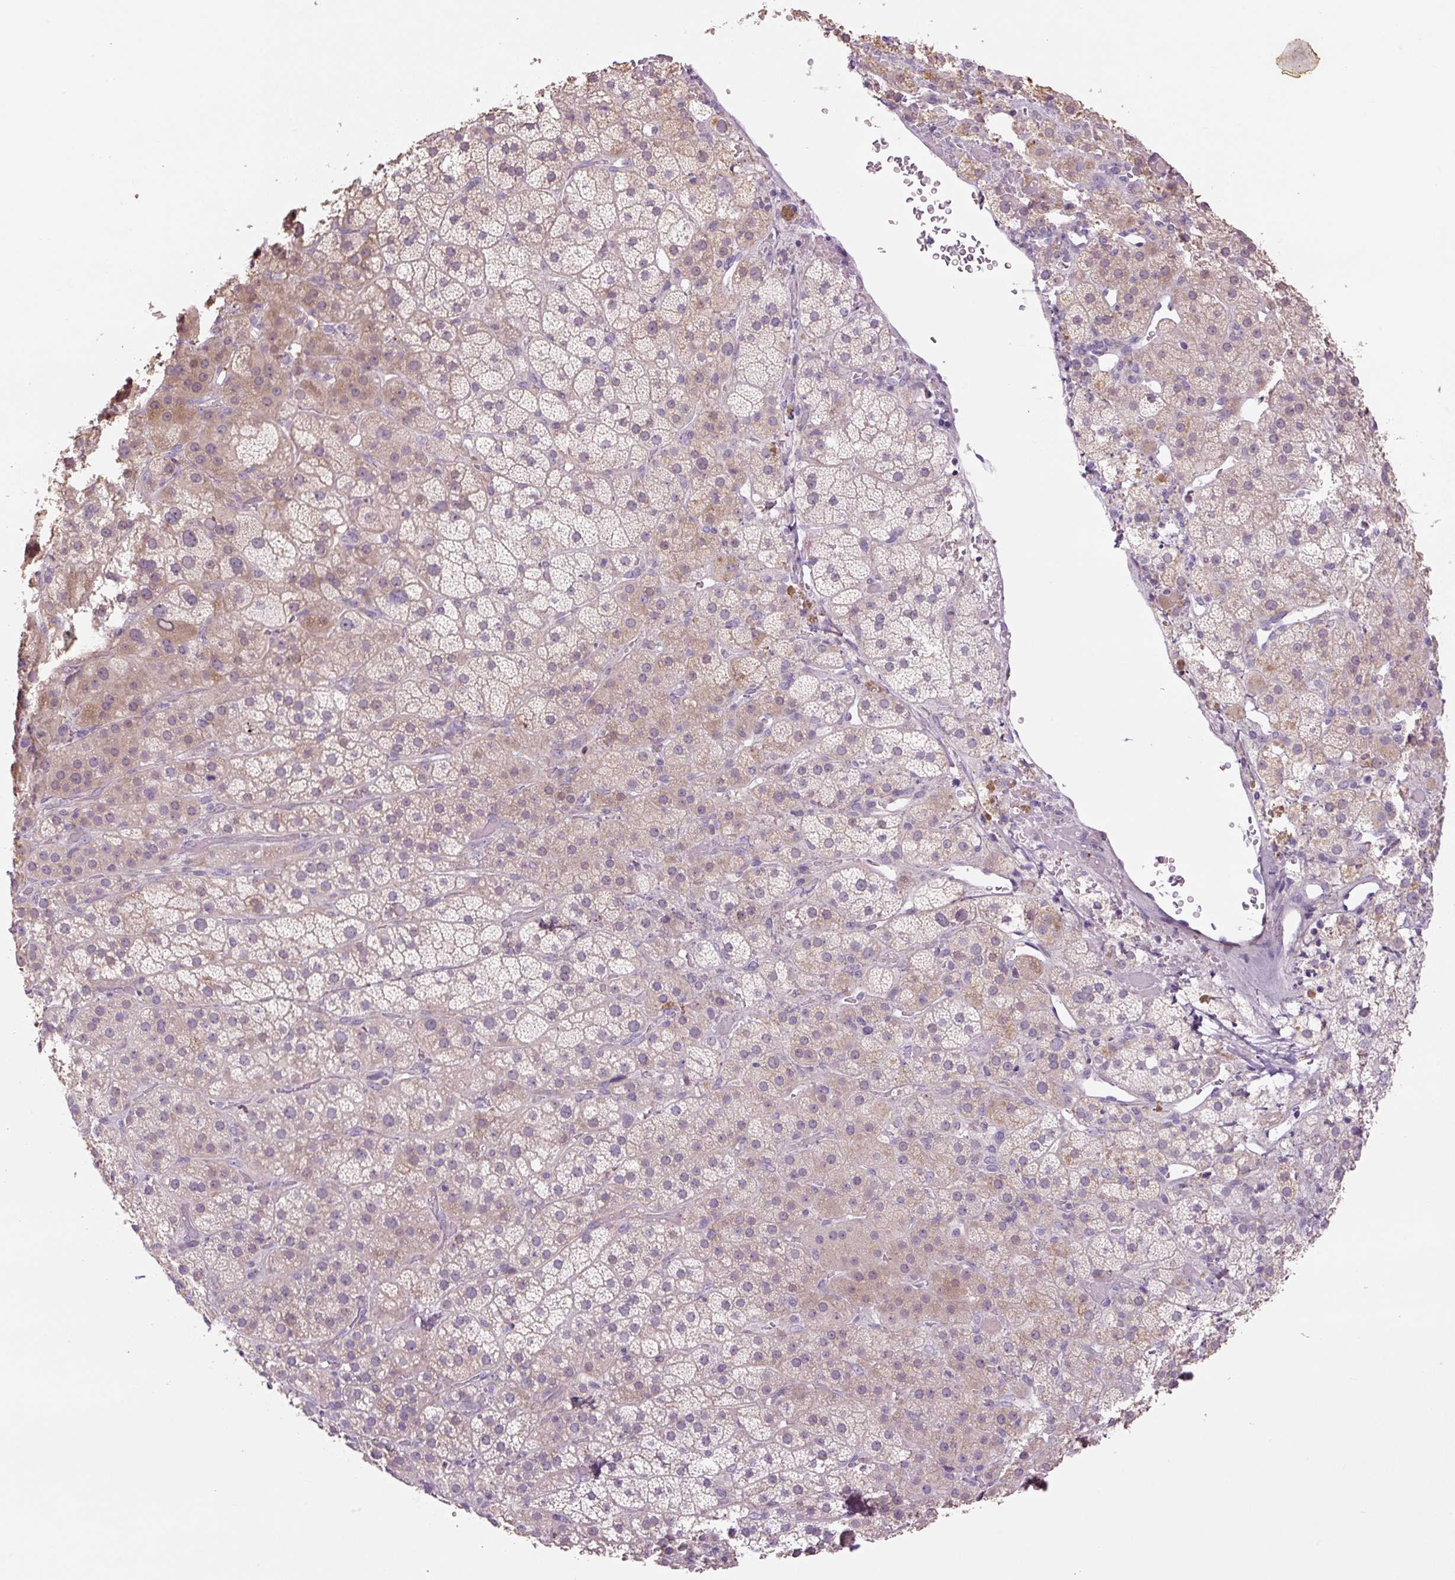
{"staining": {"intensity": "moderate", "quantity": "25%-75%", "location": "cytoplasmic/membranous"}, "tissue": "adrenal gland", "cell_type": "Glandular cells", "image_type": "normal", "snomed": [{"axis": "morphology", "description": "Normal tissue, NOS"}, {"axis": "topography", "description": "Adrenal gland"}], "caption": "This photomicrograph demonstrates normal adrenal gland stained with immunohistochemistry to label a protein in brown. The cytoplasmic/membranous of glandular cells show moderate positivity for the protein. Nuclei are counter-stained blue.", "gene": "TMEM100", "patient": {"sex": "male", "age": 57}}